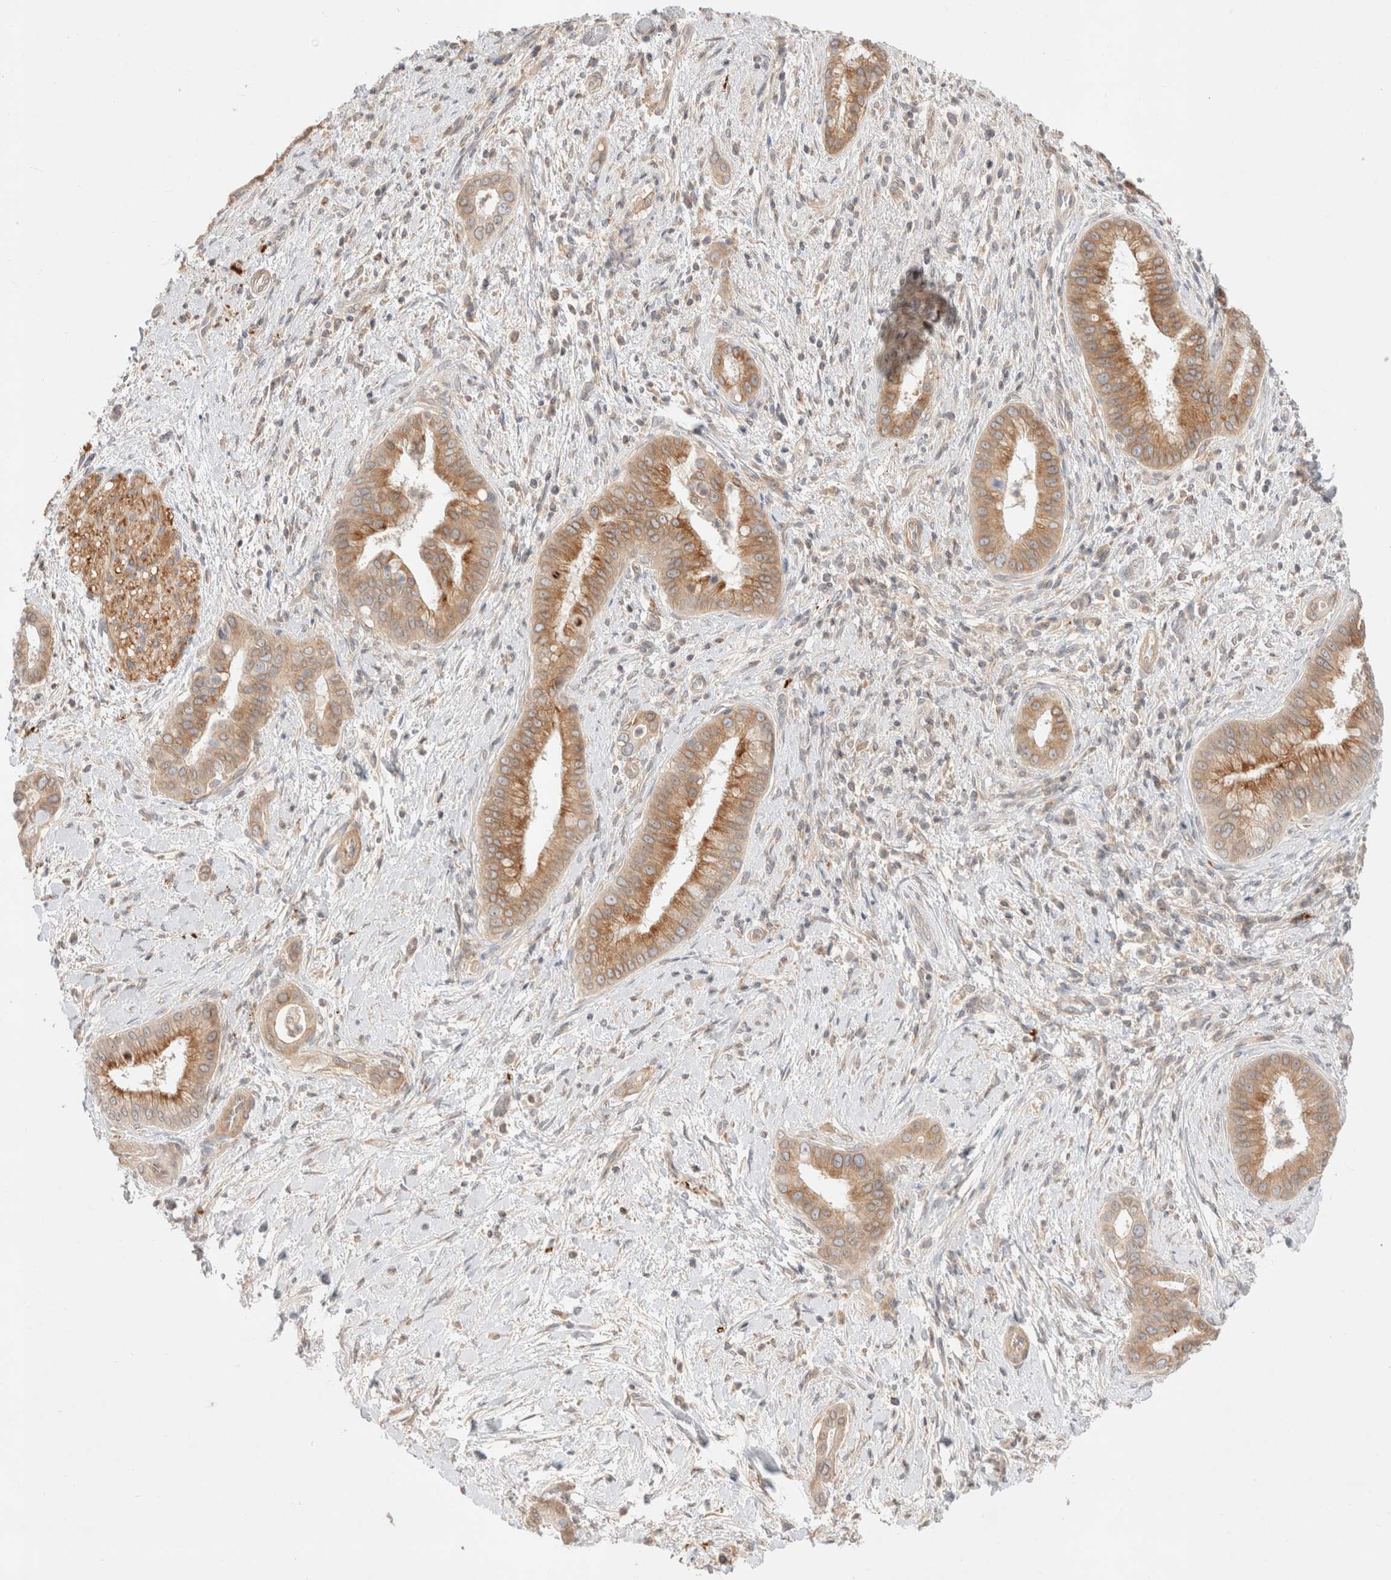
{"staining": {"intensity": "moderate", "quantity": ">75%", "location": "cytoplasmic/membranous"}, "tissue": "liver cancer", "cell_type": "Tumor cells", "image_type": "cancer", "snomed": [{"axis": "morphology", "description": "Cholangiocarcinoma"}, {"axis": "topography", "description": "Liver"}], "caption": "An image of human liver cancer (cholangiocarcinoma) stained for a protein shows moderate cytoplasmic/membranous brown staining in tumor cells. (DAB (3,3'-diaminobenzidine) = brown stain, brightfield microscopy at high magnification).", "gene": "MARK3", "patient": {"sex": "female", "age": 54}}